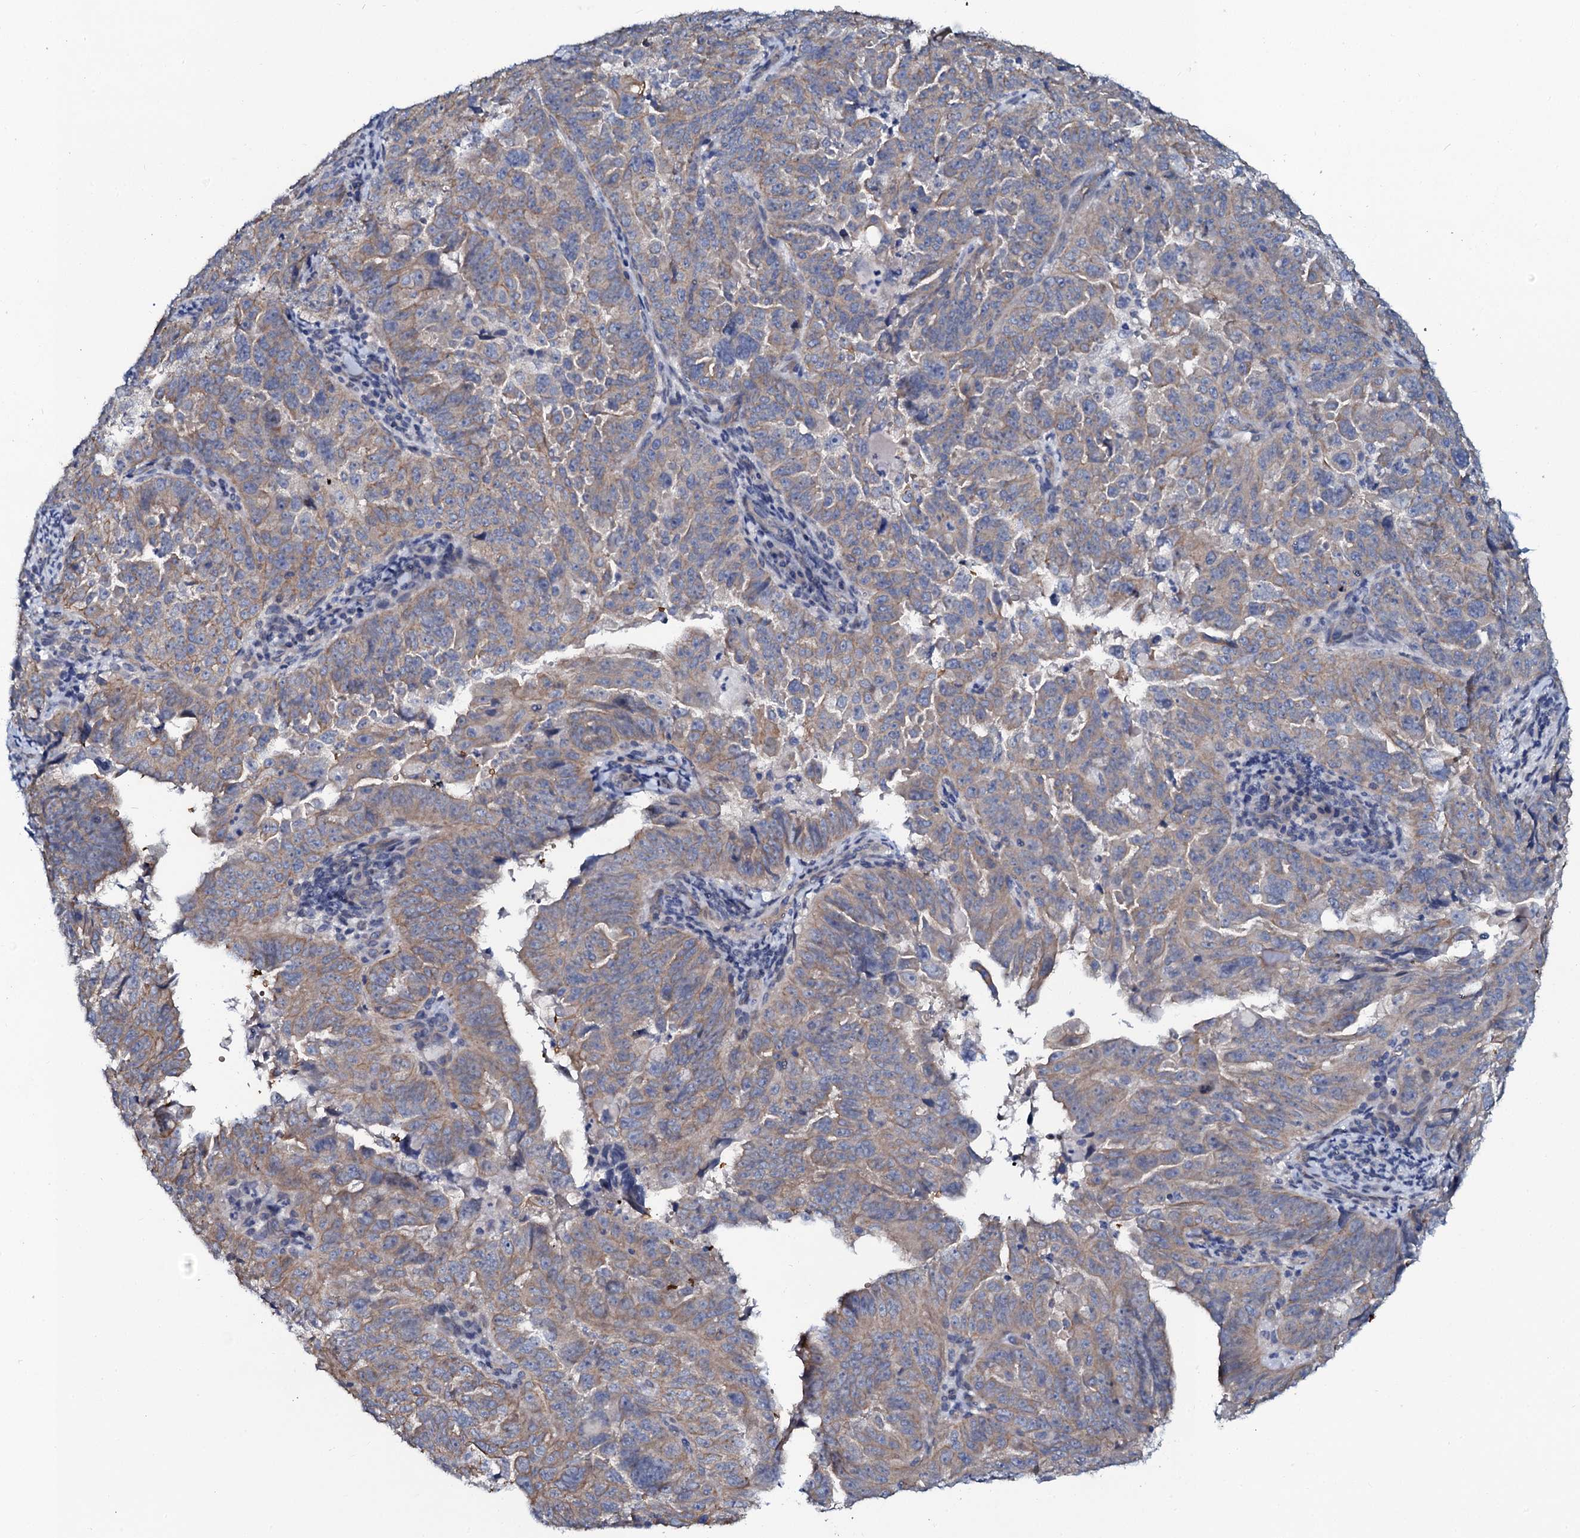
{"staining": {"intensity": "weak", "quantity": "25%-75%", "location": "cytoplasmic/membranous"}, "tissue": "endometrial cancer", "cell_type": "Tumor cells", "image_type": "cancer", "snomed": [{"axis": "morphology", "description": "Adenocarcinoma, NOS"}, {"axis": "topography", "description": "Endometrium"}], "caption": "Endometrial adenocarcinoma stained with immunohistochemistry (IHC) demonstrates weak cytoplasmic/membranous positivity in about 25%-75% of tumor cells.", "gene": "C10orf88", "patient": {"sex": "female", "age": 65}}